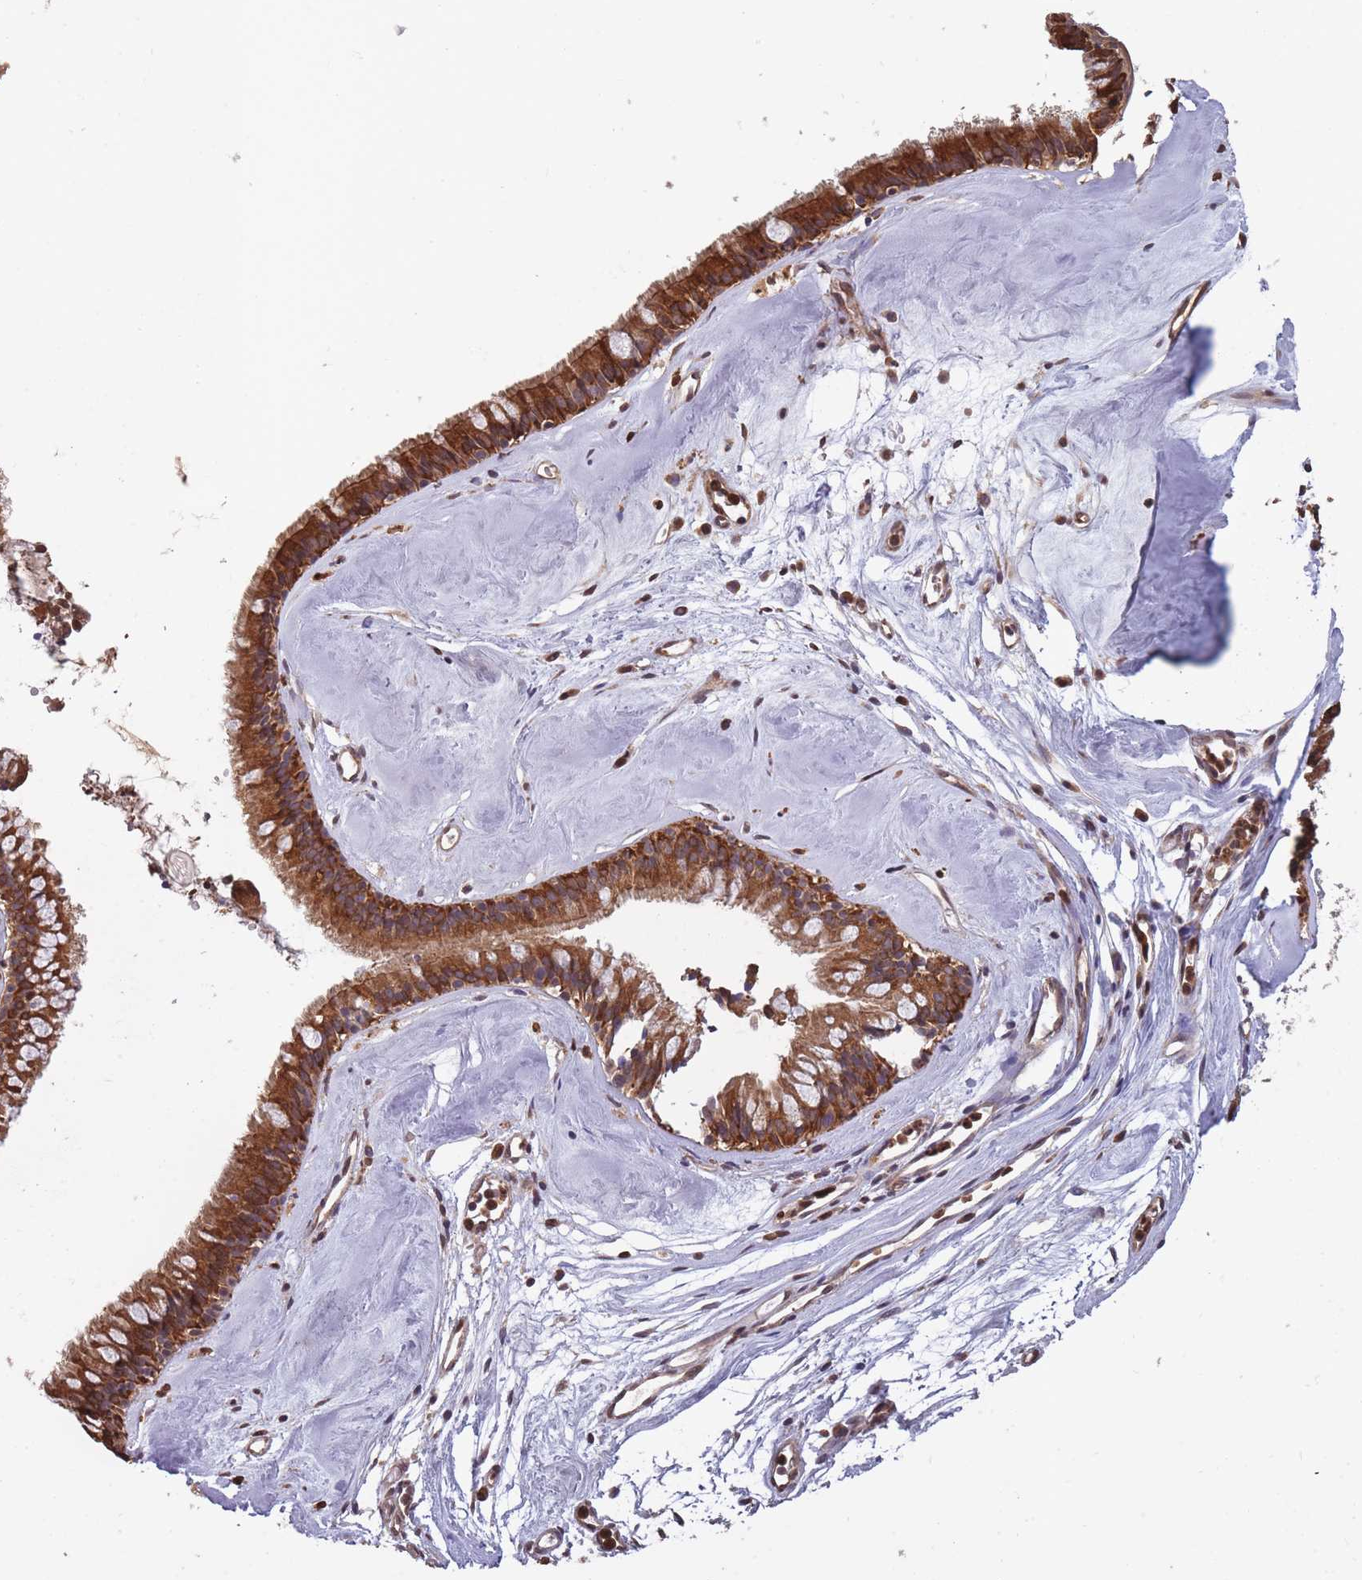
{"staining": {"intensity": "strong", "quantity": ">75%", "location": "cytoplasmic/membranous"}, "tissue": "nasopharynx", "cell_type": "Respiratory epithelial cells", "image_type": "normal", "snomed": [{"axis": "morphology", "description": "Normal tissue, NOS"}, {"axis": "topography", "description": "Nasopharynx"}], "caption": "Nasopharynx was stained to show a protein in brown. There is high levels of strong cytoplasmic/membranous staining in about >75% of respiratory epithelial cells.", "gene": "ARL13B", "patient": {"sex": "male", "age": 65}}